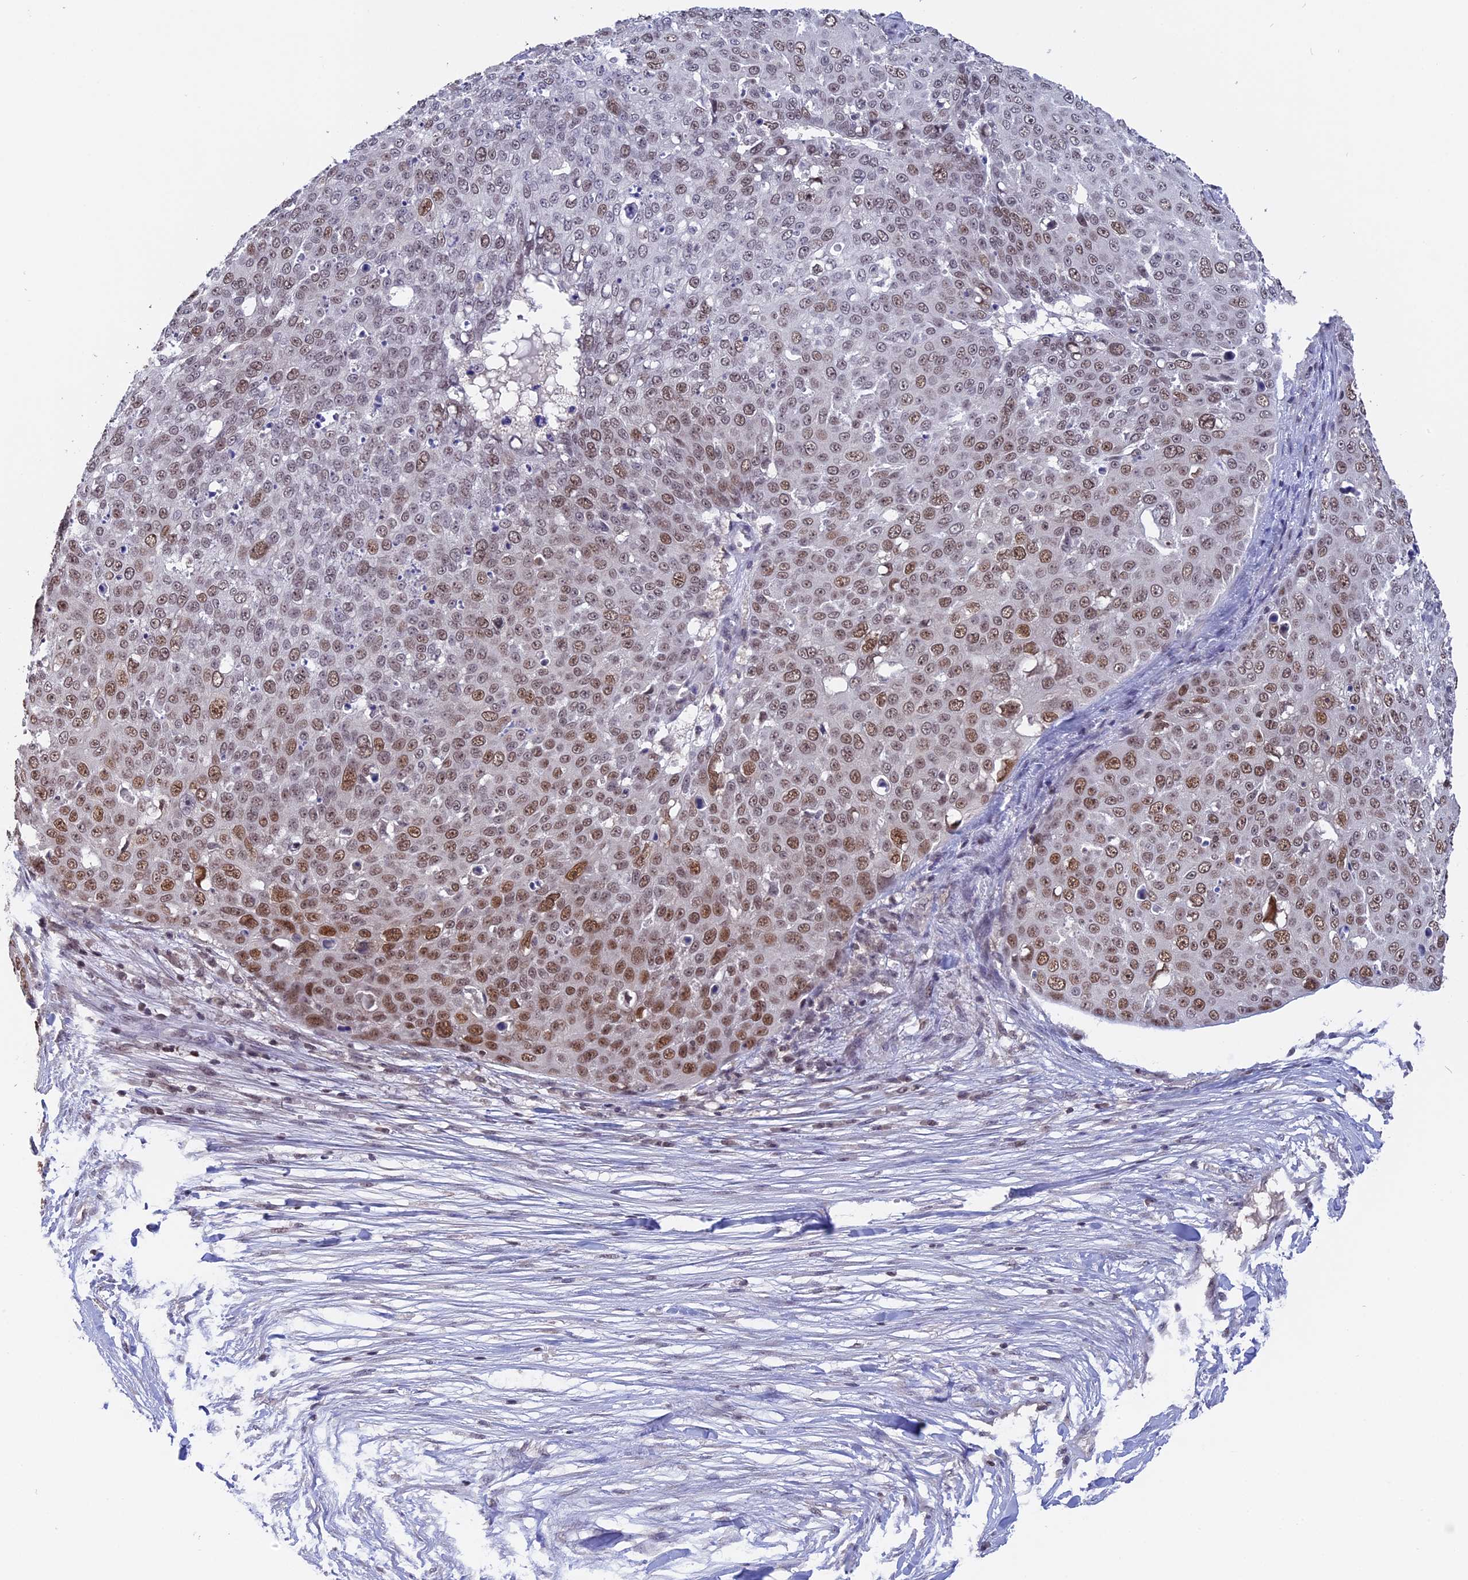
{"staining": {"intensity": "moderate", "quantity": "25%-75%", "location": "nuclear"}, "tissue": "skin cancer", "cell_type": "Tumor cells", "image_type": "cancer", "snomed": [{"axis": "morphology", "description": "Squamous cell carcinoma, NOS"}, {"axis": "topography", "description": "Skin"}], "caption": "Squamous cell carcinoma (skin) stained with a protein marker displays moderate staining in tumor cells.", "gene": "RFC5", "patient": {"sex": "male", "age": 71}}